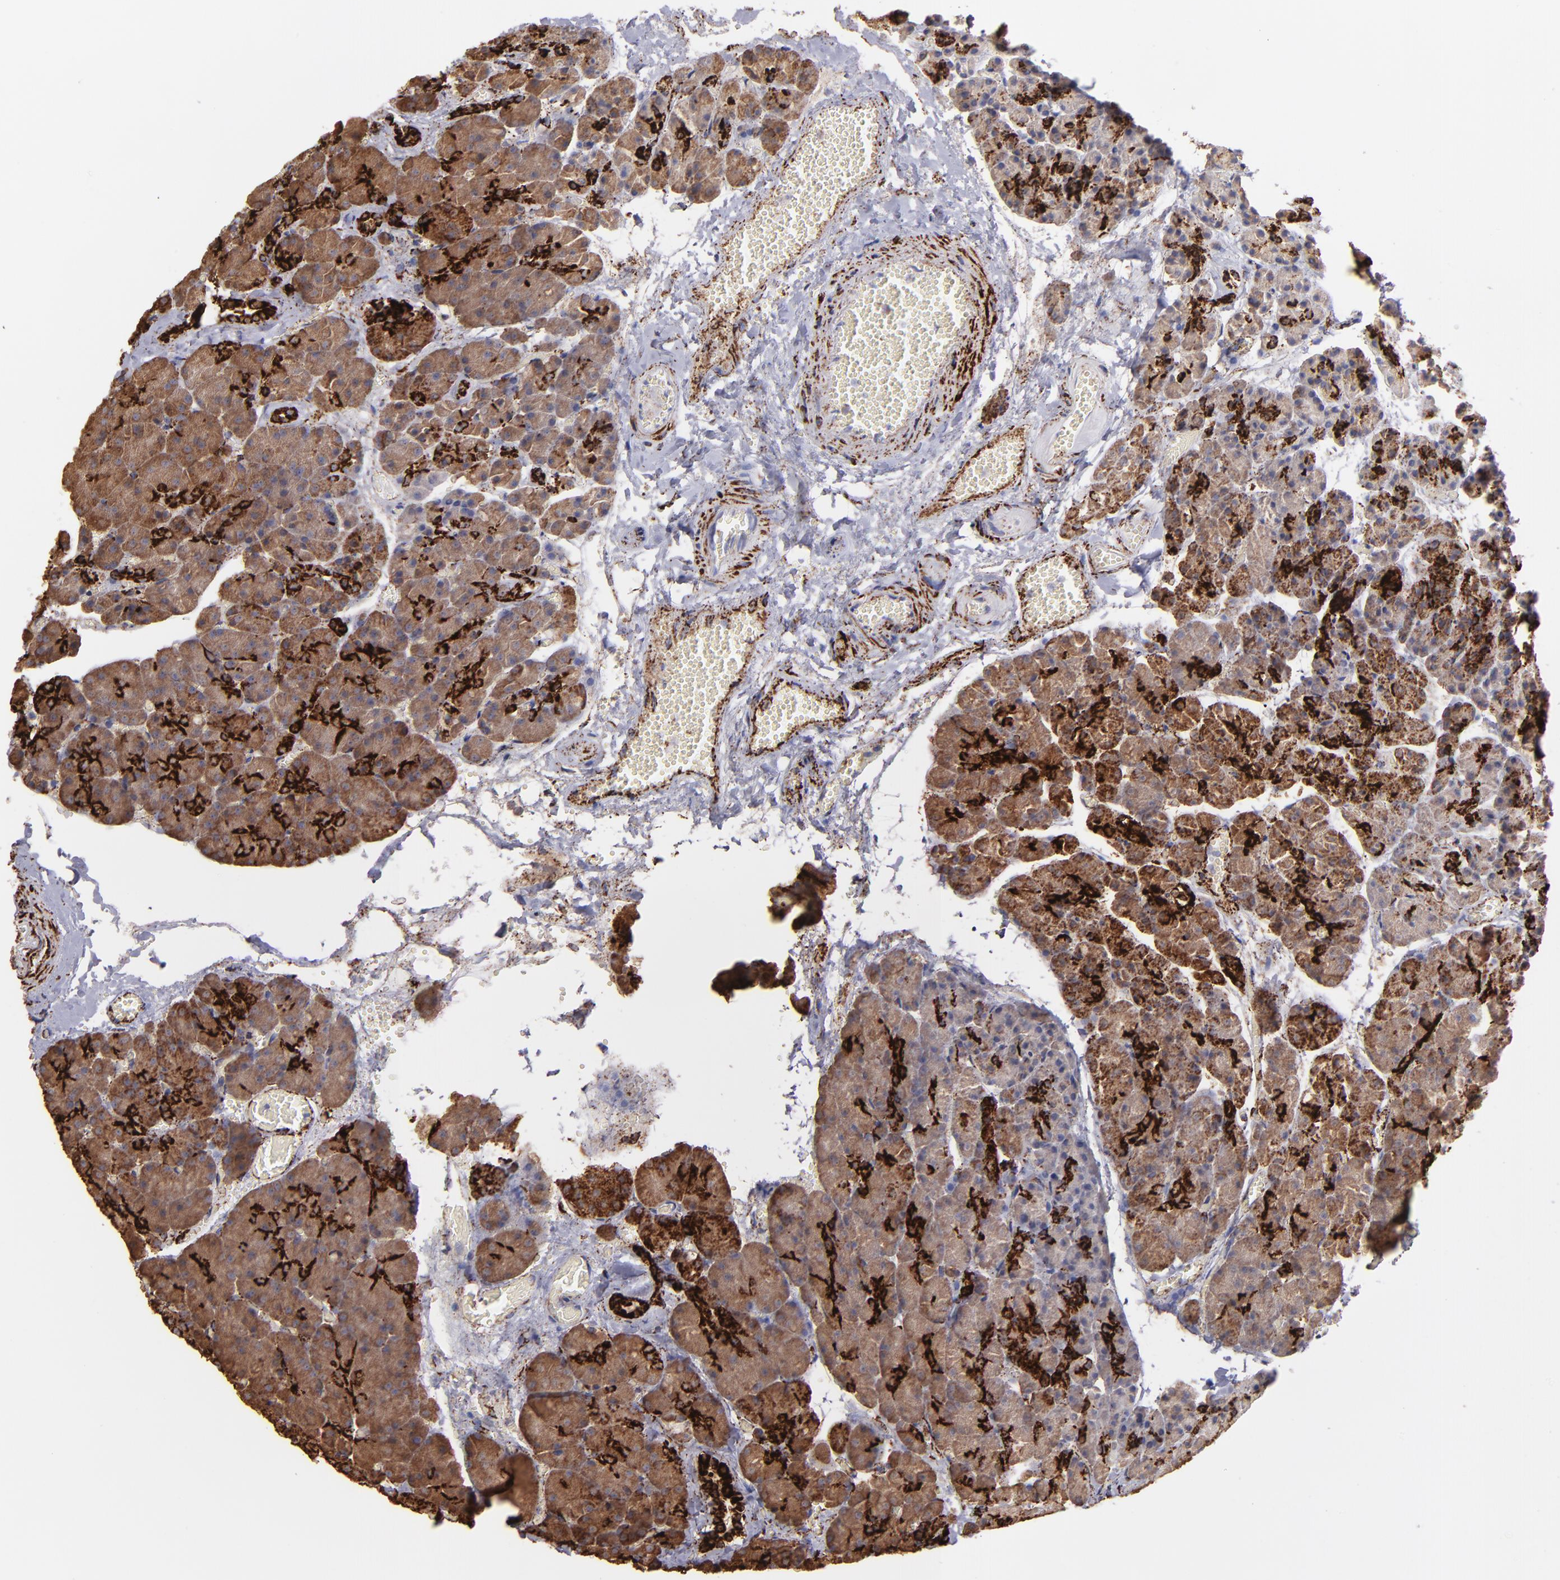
{"staining": {"intensity": "strong", "quantity": ">75%", "location": "cytoplasmic/membranous"}, "tissue": "carcinoid", "cell_type": "Tumor cells", "image_type": "cancer", "snomed": [{"axis": "morphology", "description": "Normal tissue, NOS"}, {"axis": "morphology", "description": "Carcinoid, malignant, NOS"}, {"axis": "topography", "description": "Pancreas"}], "caption": "About >75% of tumor cells in carcinoid exhibit strong cytoplasmic/membranous protein staining as visualized by brown immunohistochemical staining.", "gene": "MAOB", "patient": {"sex": "female", "age": 35}}